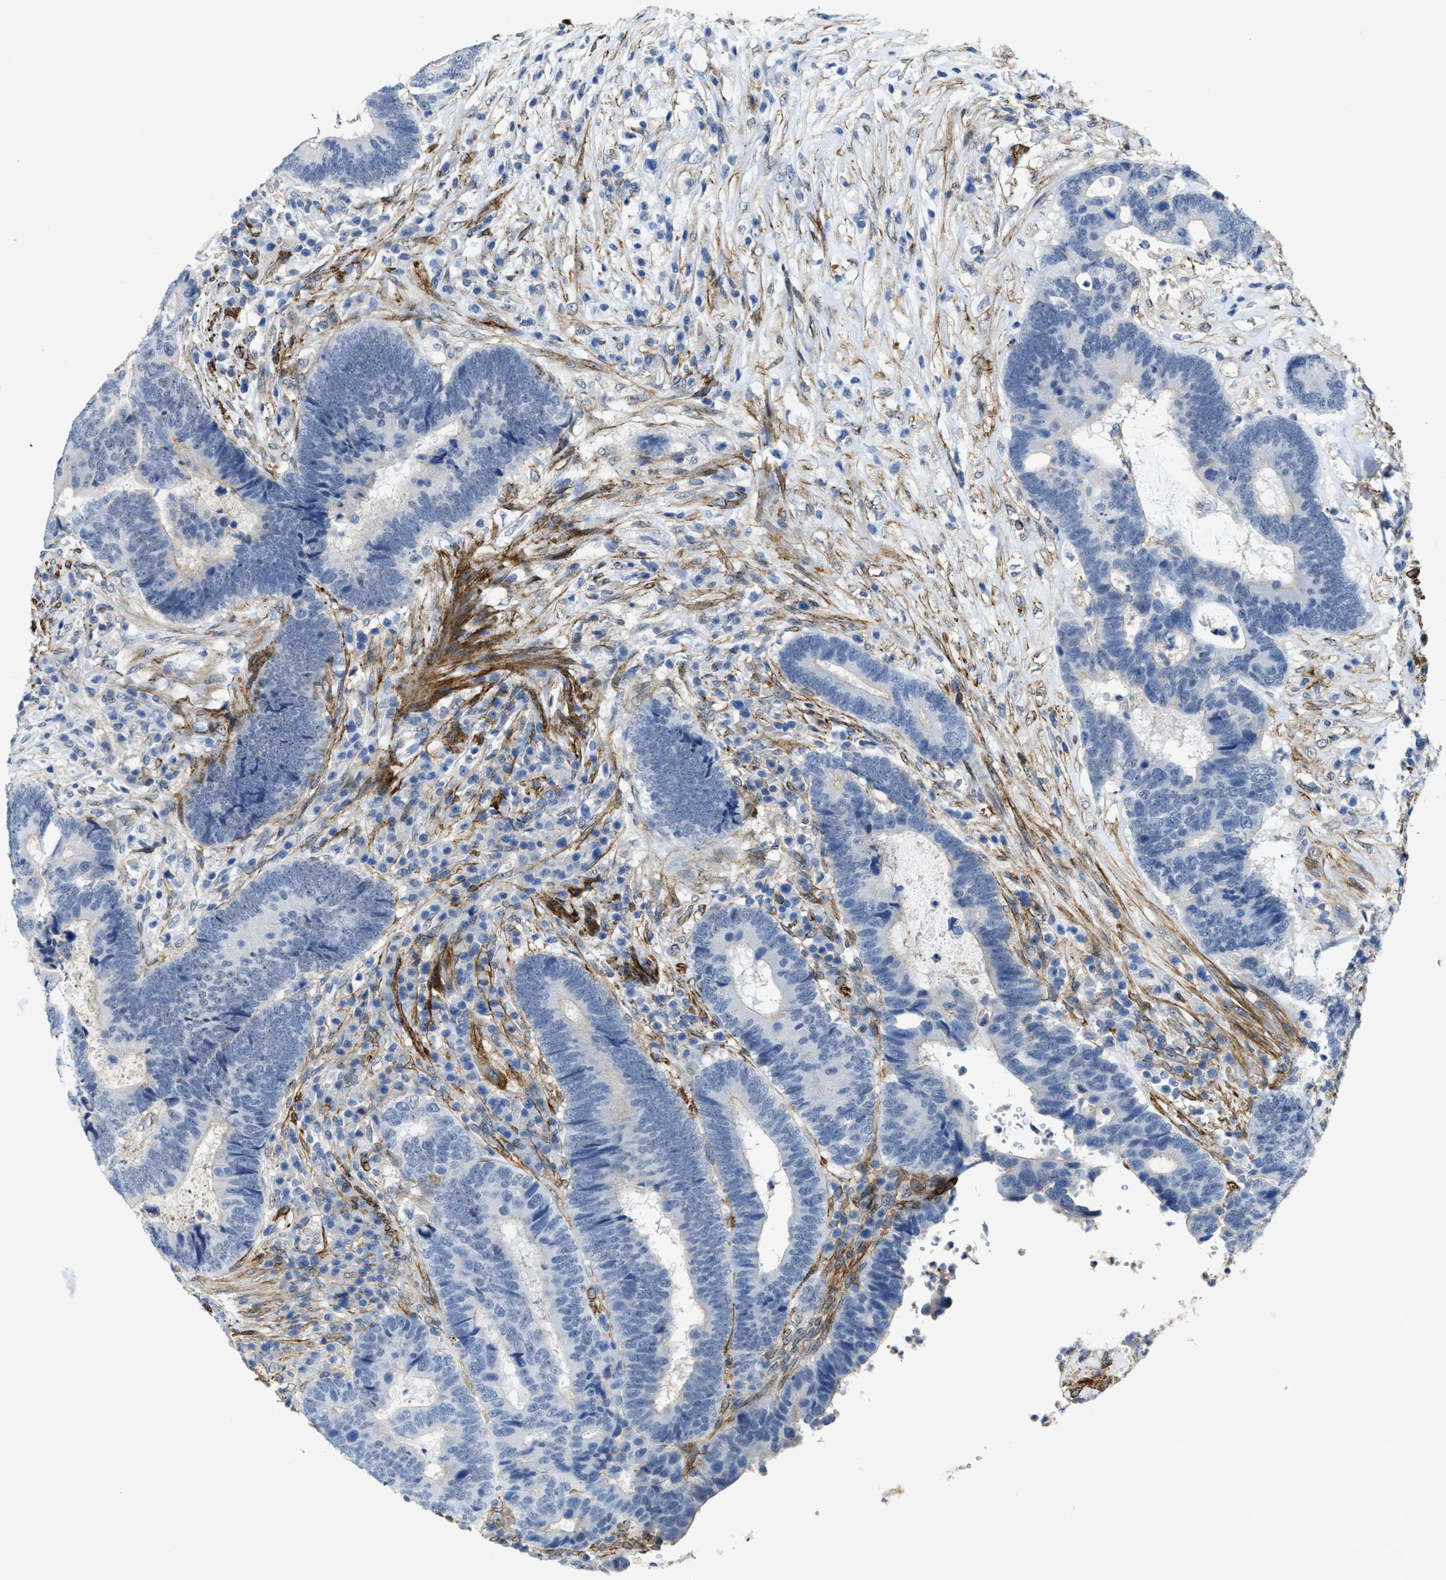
{"staining": {"intensity": "negative", "quantity": "none", "location": "none"}, "tissue": "colorectal cancer", "cell_type": "Tumor cells", "image_type": "cancer", "snomed": [{"axis": "morphology", "description": "Adenocarcinoma, NOS"}, {"axis": "topography", "description": "Rectum"}], "caption": "Immunohistochemistry (IHC) of colorectal cancer (adenocarcinoma) demonstrates no staining in tumor cells.", "gene": "NAB1", "patient": {"sex": "female", "age": 89}}